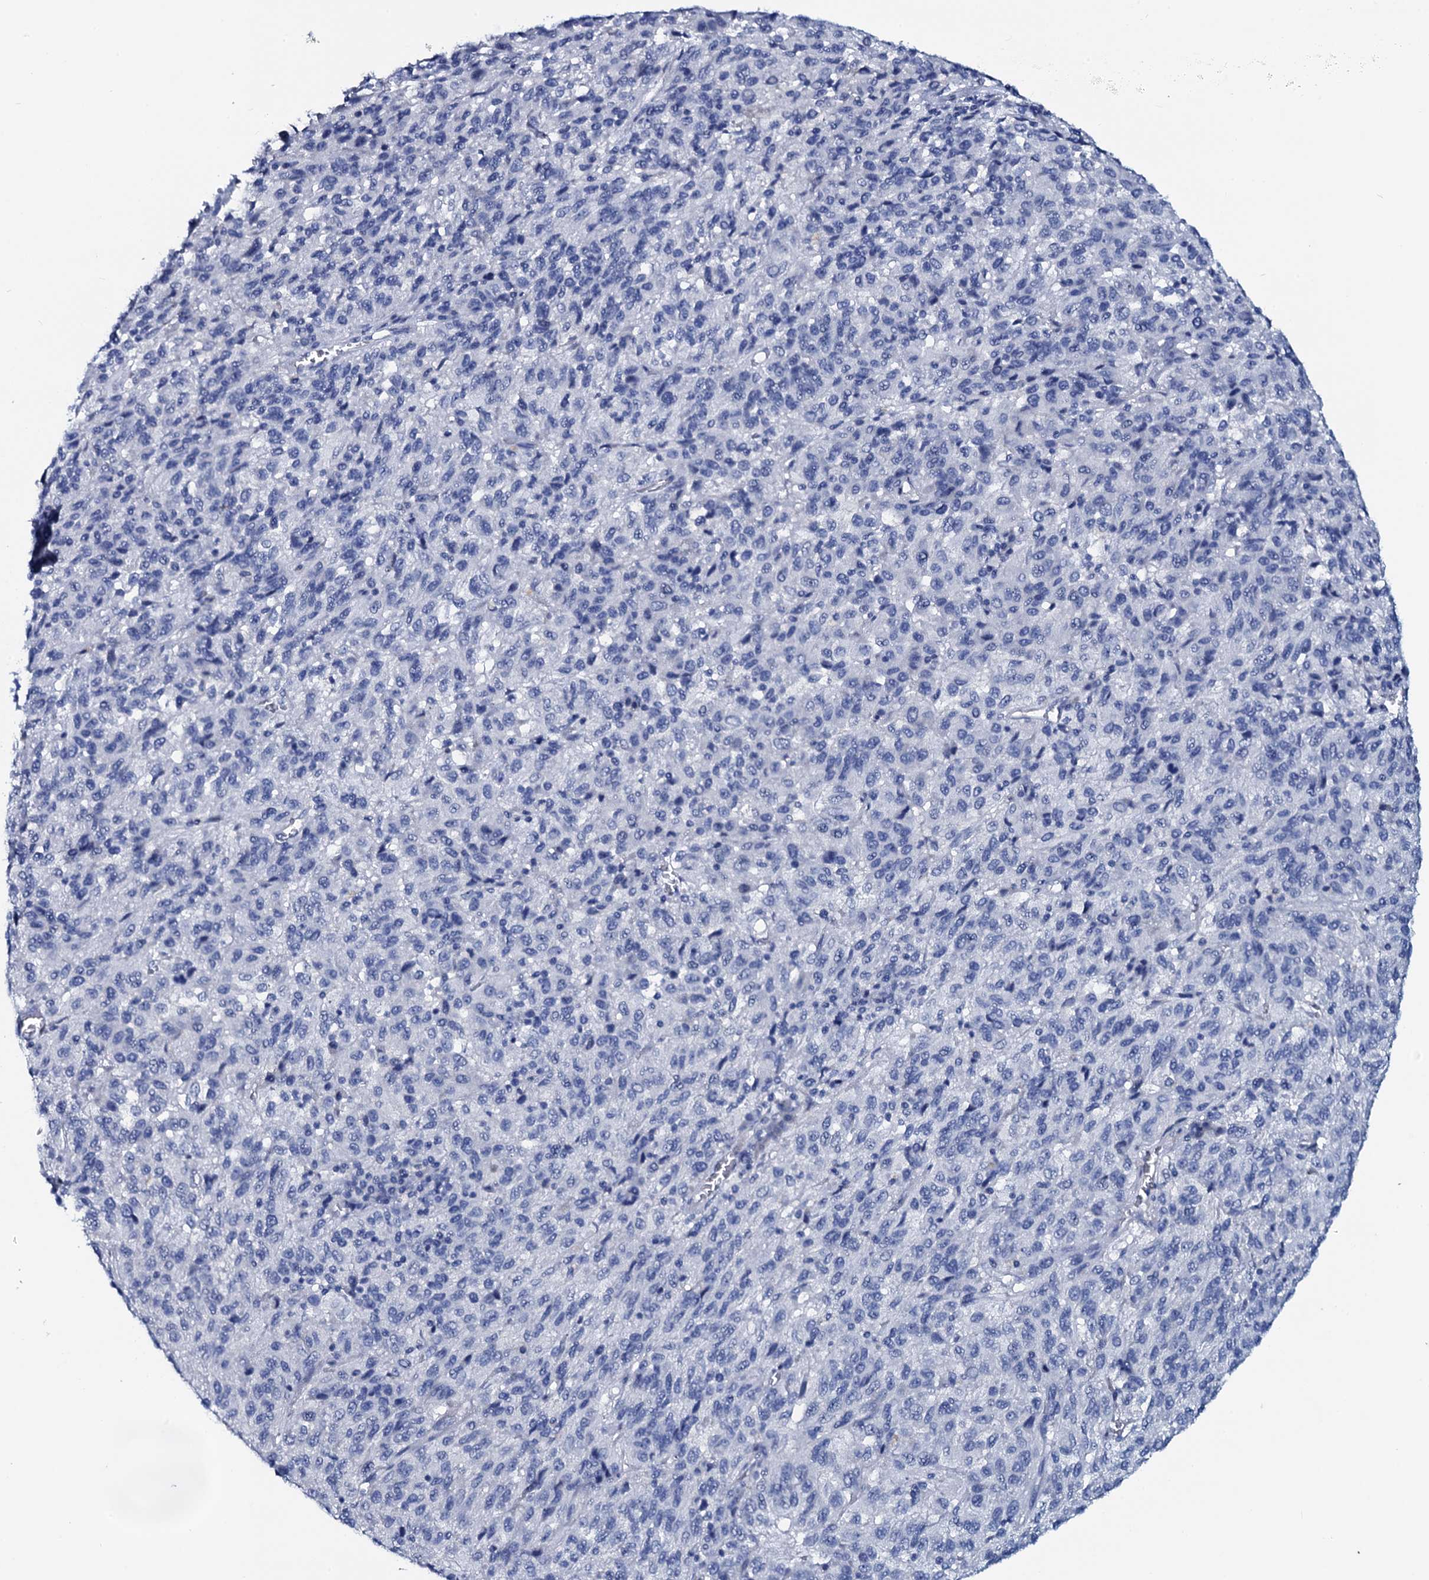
{"staining": {"intensity": "negative", "quantity": "none", "location": "none"}, "tissue": "melanoma", "cell_type": "Tumor cells", "image_type": "cancer", "snomed": [{"axis": "morphology", "description": "Malignant melanoma, Metastatic site"}, {"axis": "topography", "description": "Lung"}], "caption": "Histopathology image shows no significant protein expression in tumor cells of malignant melanoma (metastatic site).", "gene": "GYS2", "patient": {"sex": "male", "age": 64}}